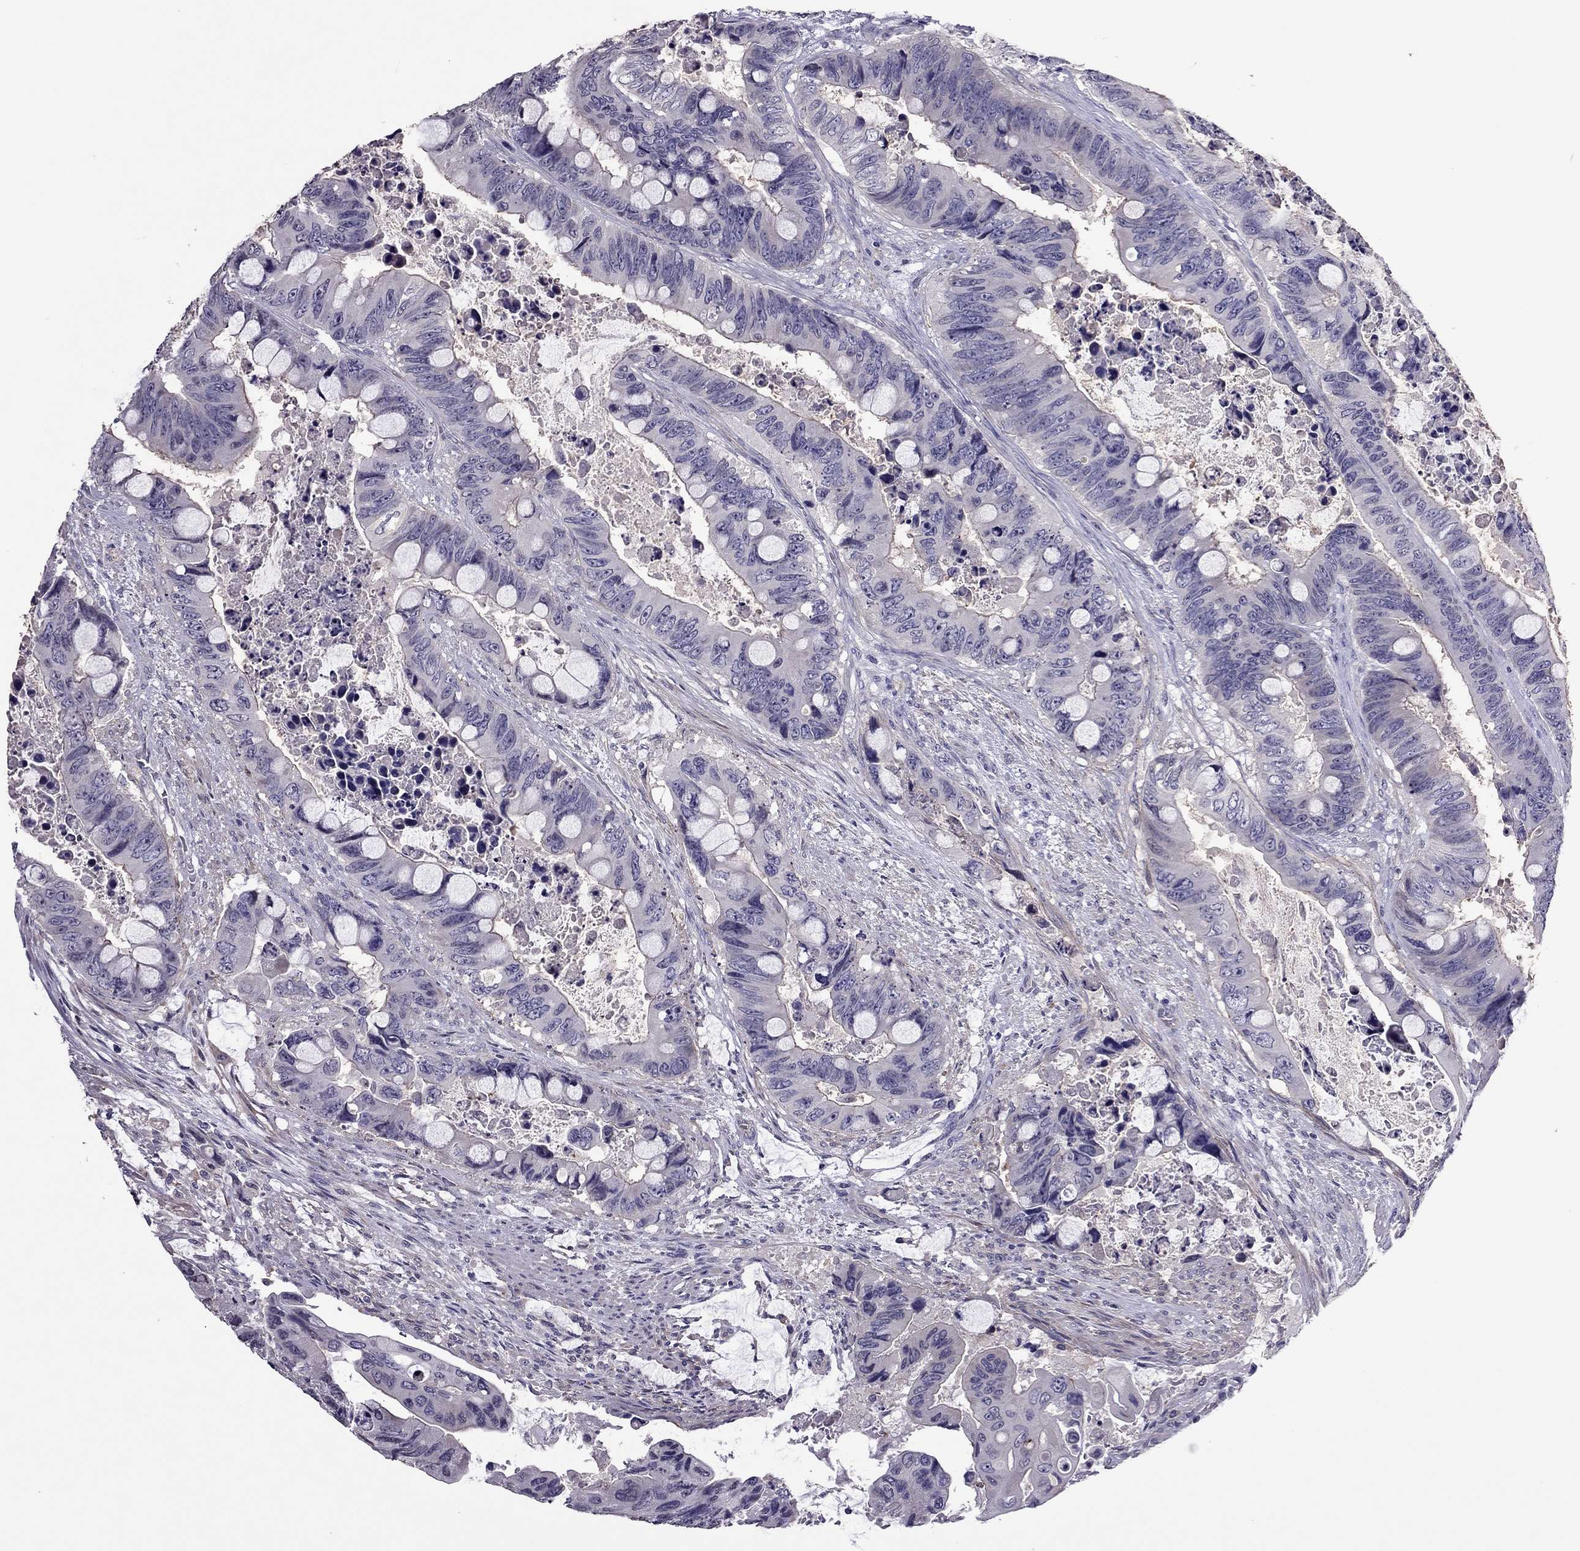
{"staining": {"intensity": "negative", "quantity": "none", "location": "none"}, "tissue": "colorectal cancer", "cell_type": "Tumor cells", "image_type": "cancer", "snomed": [{"axis": "morphology", "description": "Adenocarcinoma, NOS"}, {"axis": "topography", "description": "Rectum"}], "caption": "Protein analysis of colorectal cancer (adenocarcinoma) reveals no significant expression in tumor cells.", "gene": "SLC16A8", "patient": {"sex": "male", "age": 63}}